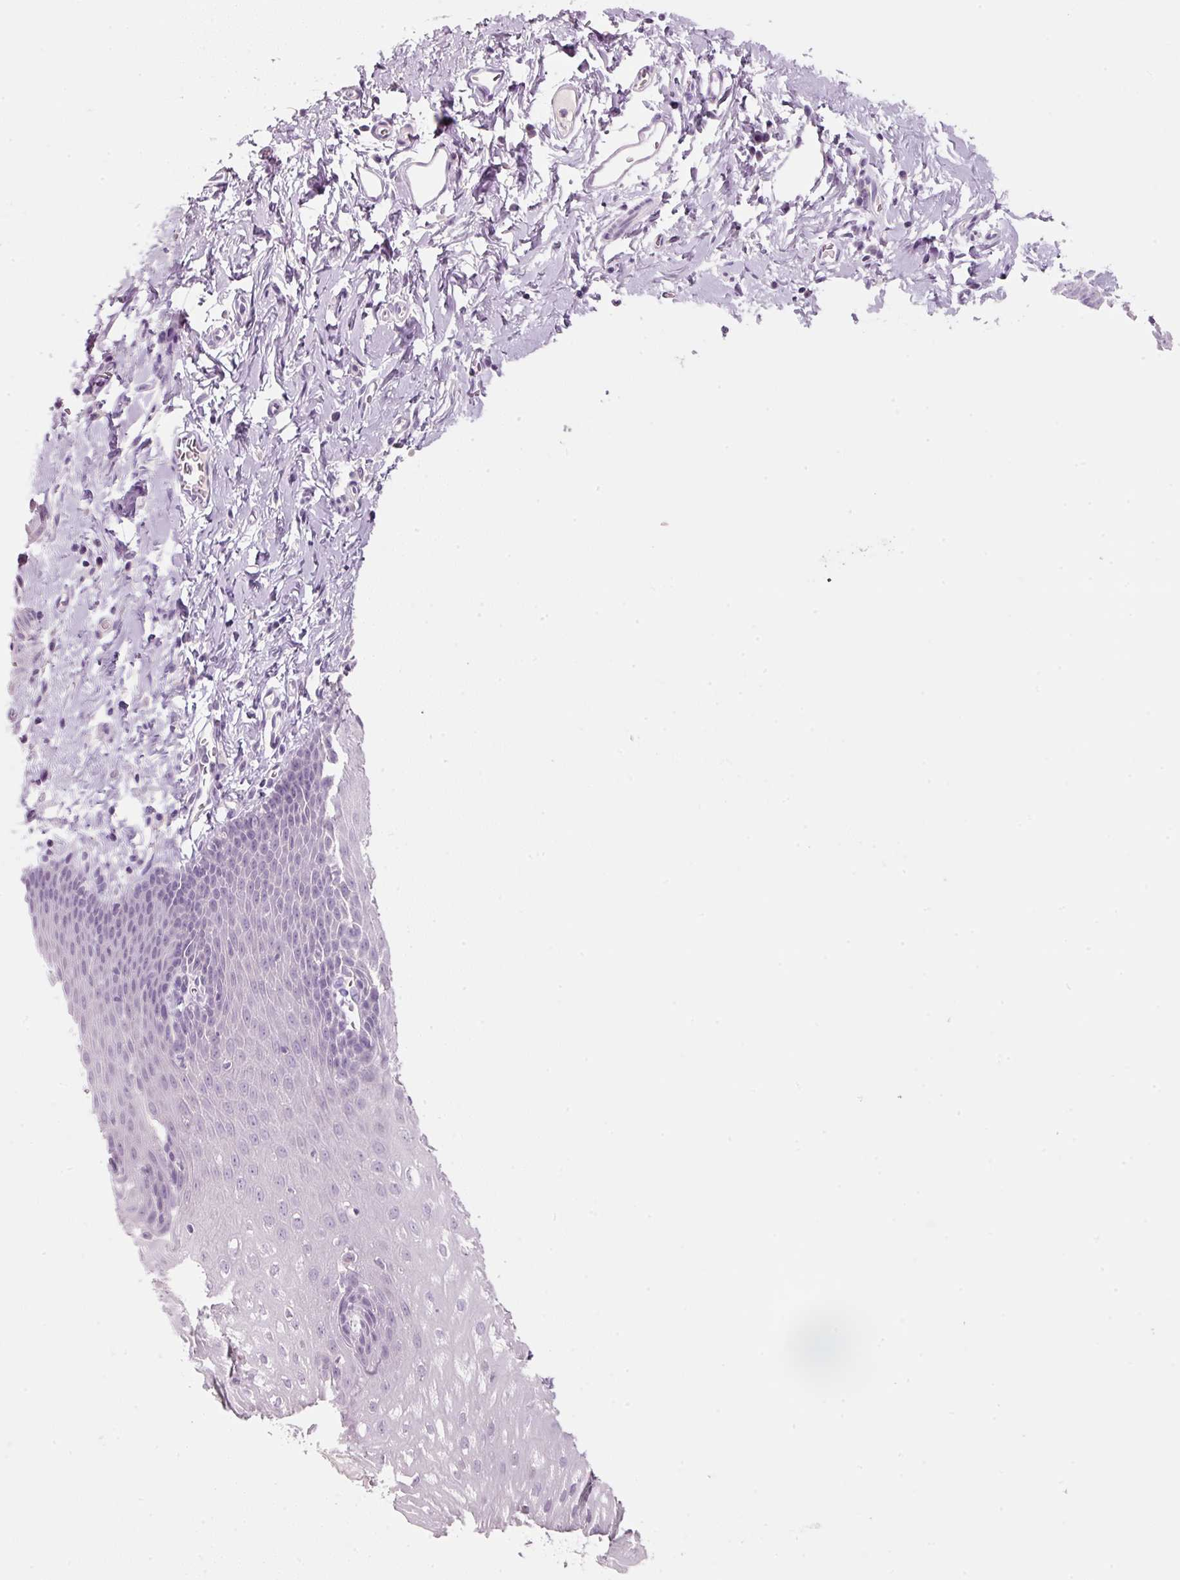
{"staining": {"intensity": "weak", "quantity": "<25%", "location": "nuclear"}, "tissue": "esophagus", "cell_type": "Squamous epithelial cells", "image_type": "normal", "snomed": [{"axis": "morphology", "description": "Normal tissue, NOS"}, {"axis": "topography", "description": "Esophagus"}], "caption": "Esophagus stained for a protein using immunohistochemistry (IHC) shows no expression squamous epithelial cells.", "gene": "ENSG00000206549", "patient": {"sex": "male", "age": 70}}